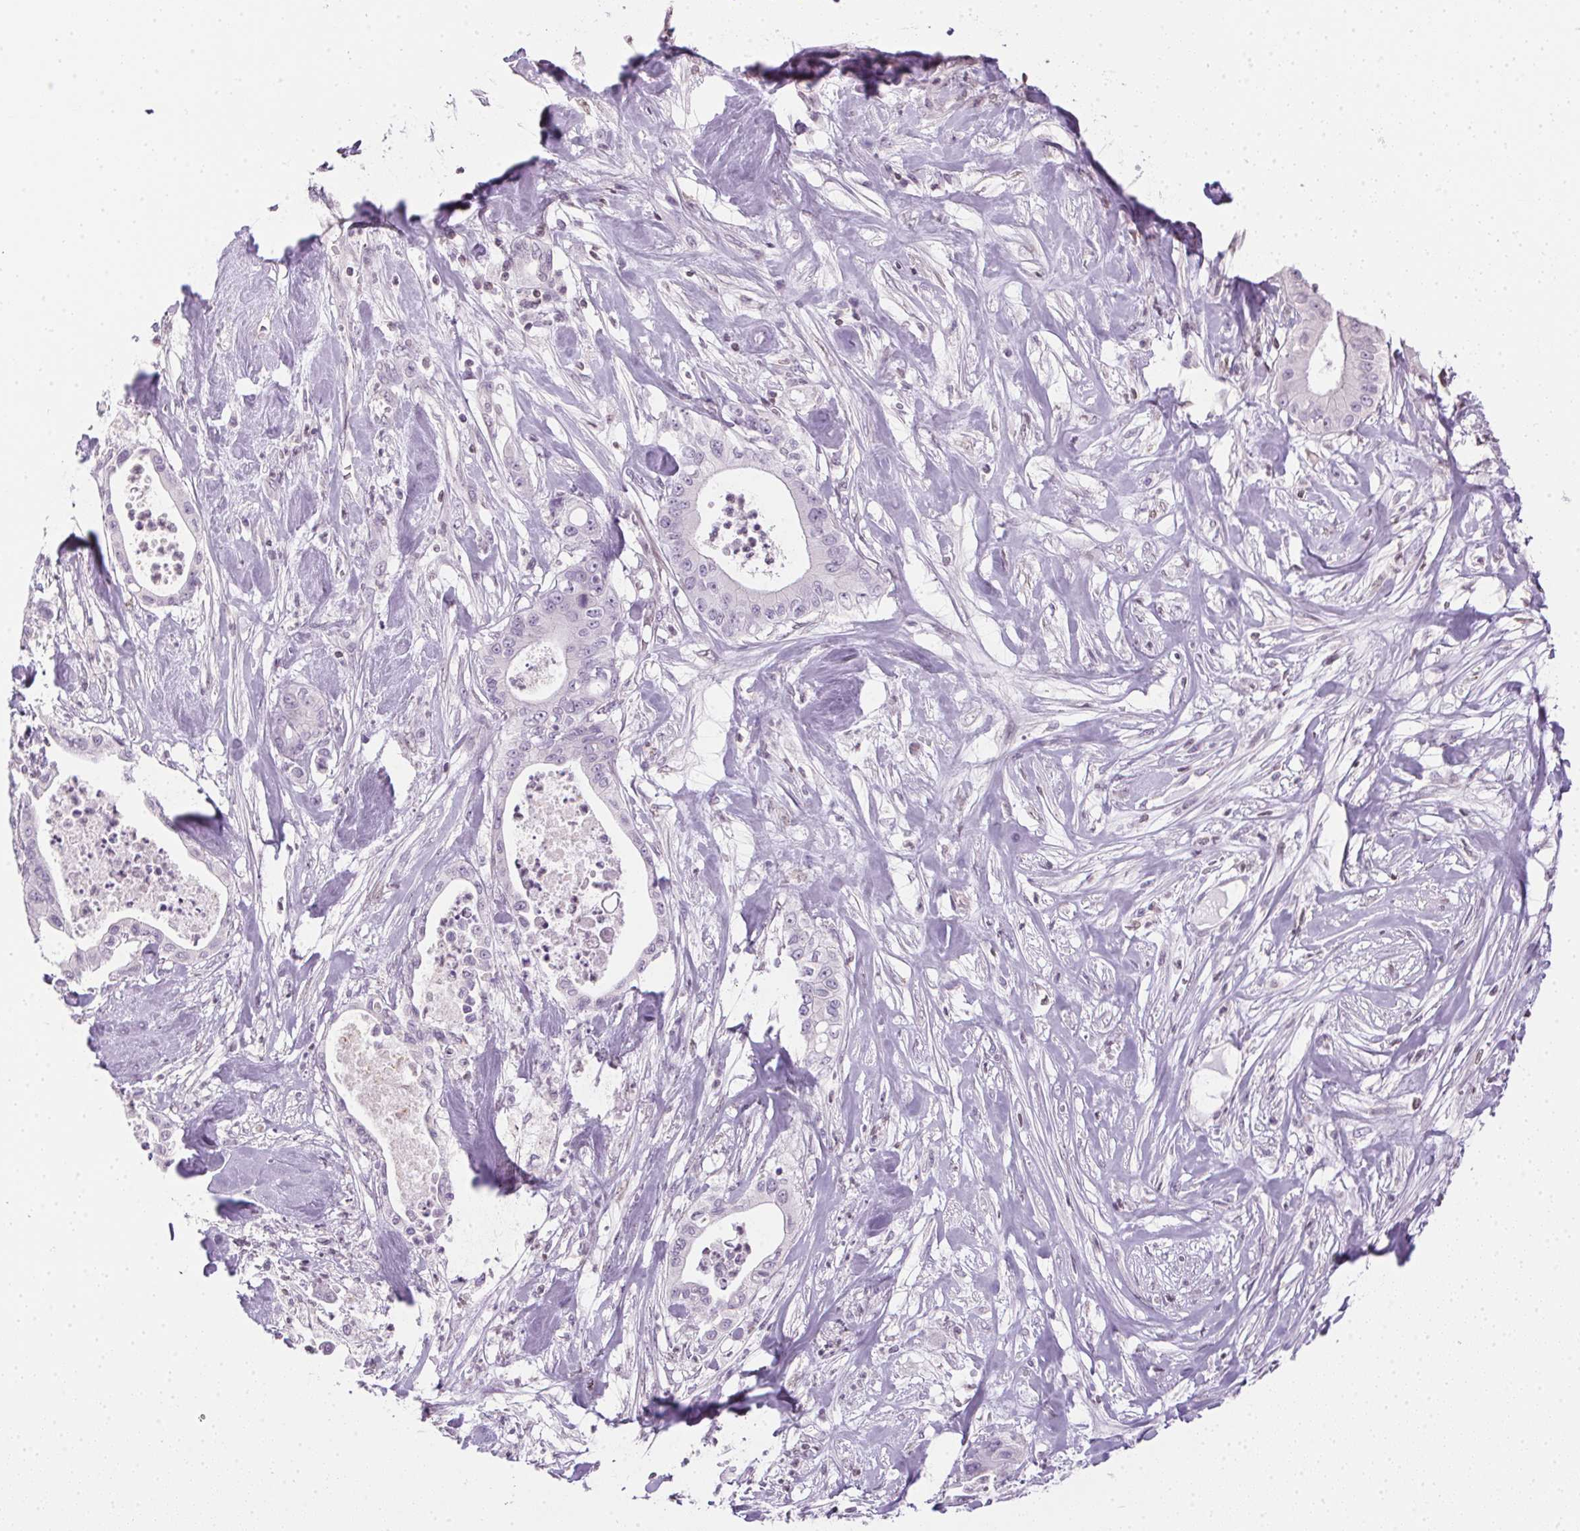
{"staining": {"intensity": "negative", "quantity": "none", "location": "none"}, "tissue": "pancreatic cancer", "cell_type": "Tumor cells", "image_type": "cancer", "snomed": [{"axis": "morphology", "description": "Adenocarcinoma, NOS"}, {"axis": "topography", "description": "Pancreas"}], "caption": "A high-resolution photomicrograph shows immunohistochemistry (IHC) staining of adenocarcinoma (pancreatic), which displays no significant expression in tumor cells. (Immunohistochemistry (ihc), brightfield microscopy, high magnification).", "gene": "PRL", "patient": {"sex": "male", "age": 71}}